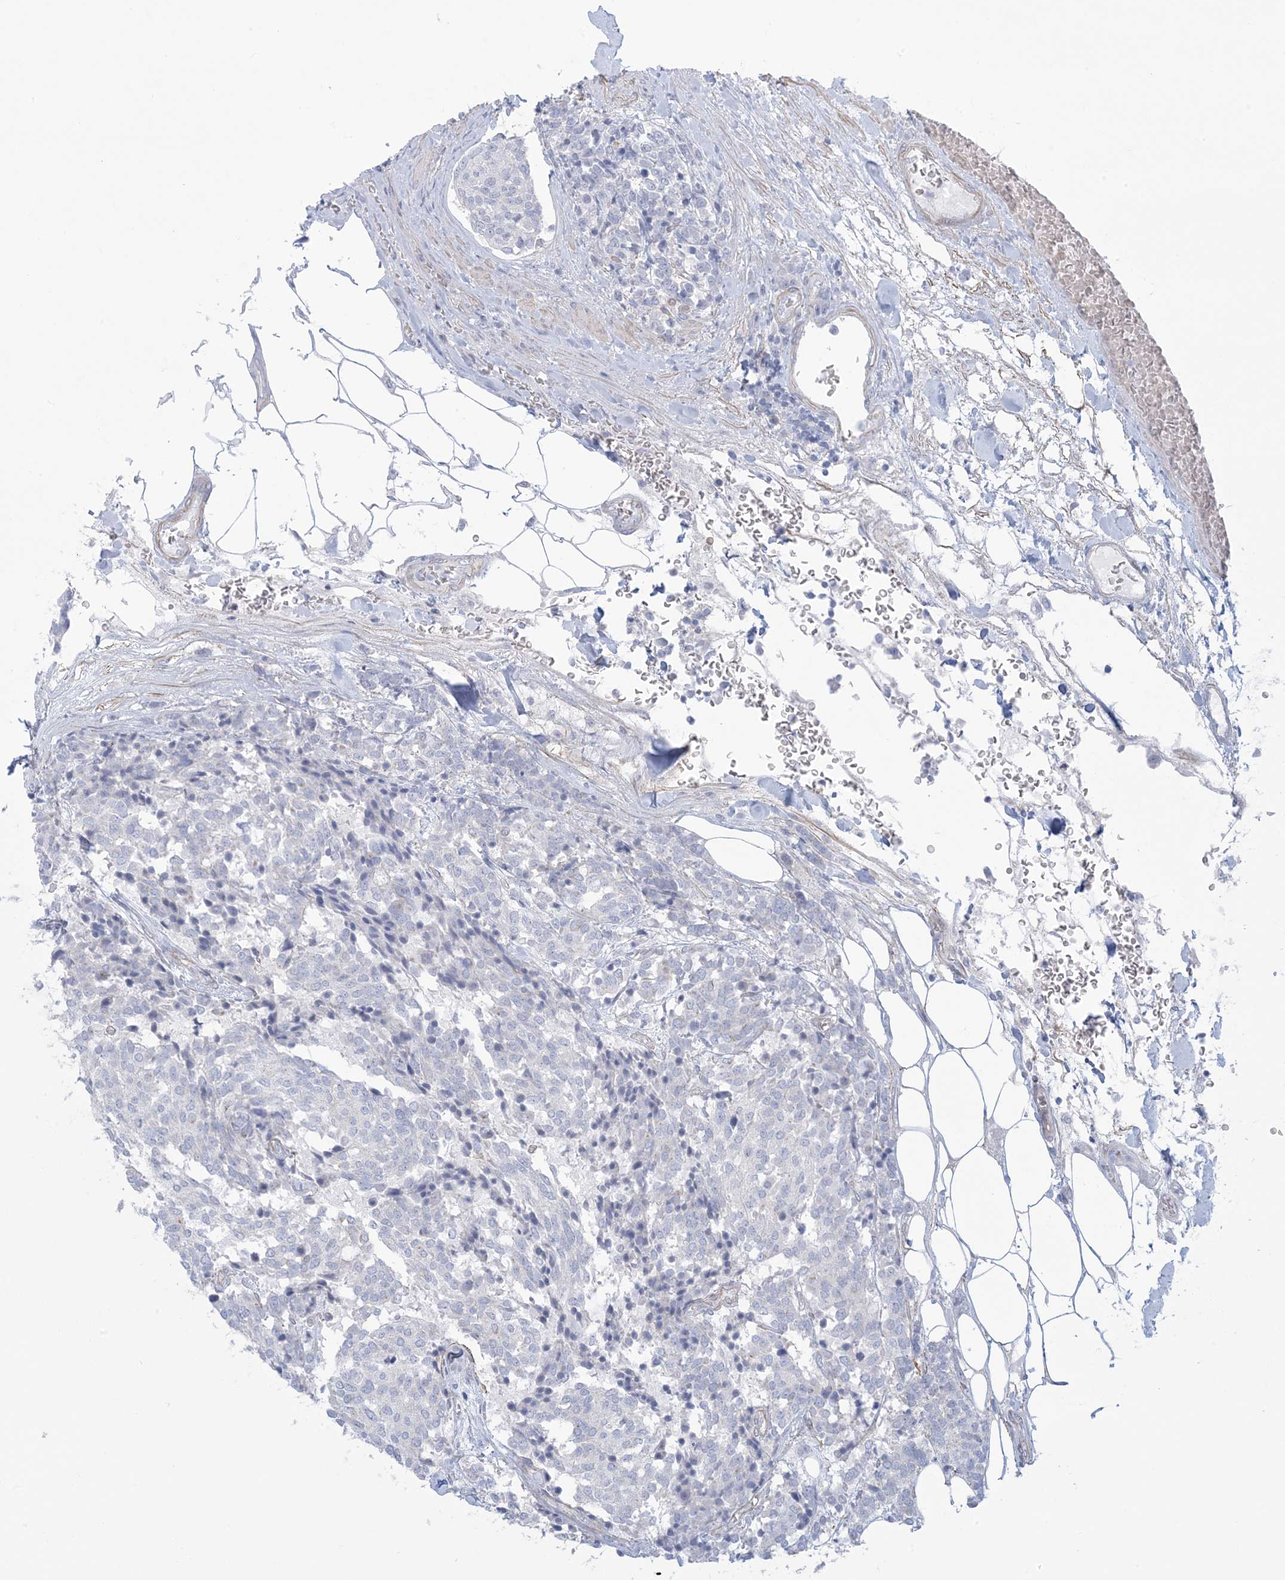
{"staining": {"intensity": "negative", "quantity": "none", "location": "none"}, "tissue": "carcinoid", "cell_type": "Tumor cells", "image_type": "cancer", "snomed": [{"axis": "morphology", "description": "Carcinoid, malignant, NOS"}, {"axis": "topography", "description": "Pancreas"}], "caption": "High power microscopy histopathology image of an immunohistochemistry (IHC) micrograph of malignant carcinoid, revealing no significant staining in tumor cells. Brightfield microscopy of IHC stained with DAB (brown) and hematoxylin (blue), captured at high magnification.", "gene": "AGXT", "patient": {"sex": "female", "age": 54}}